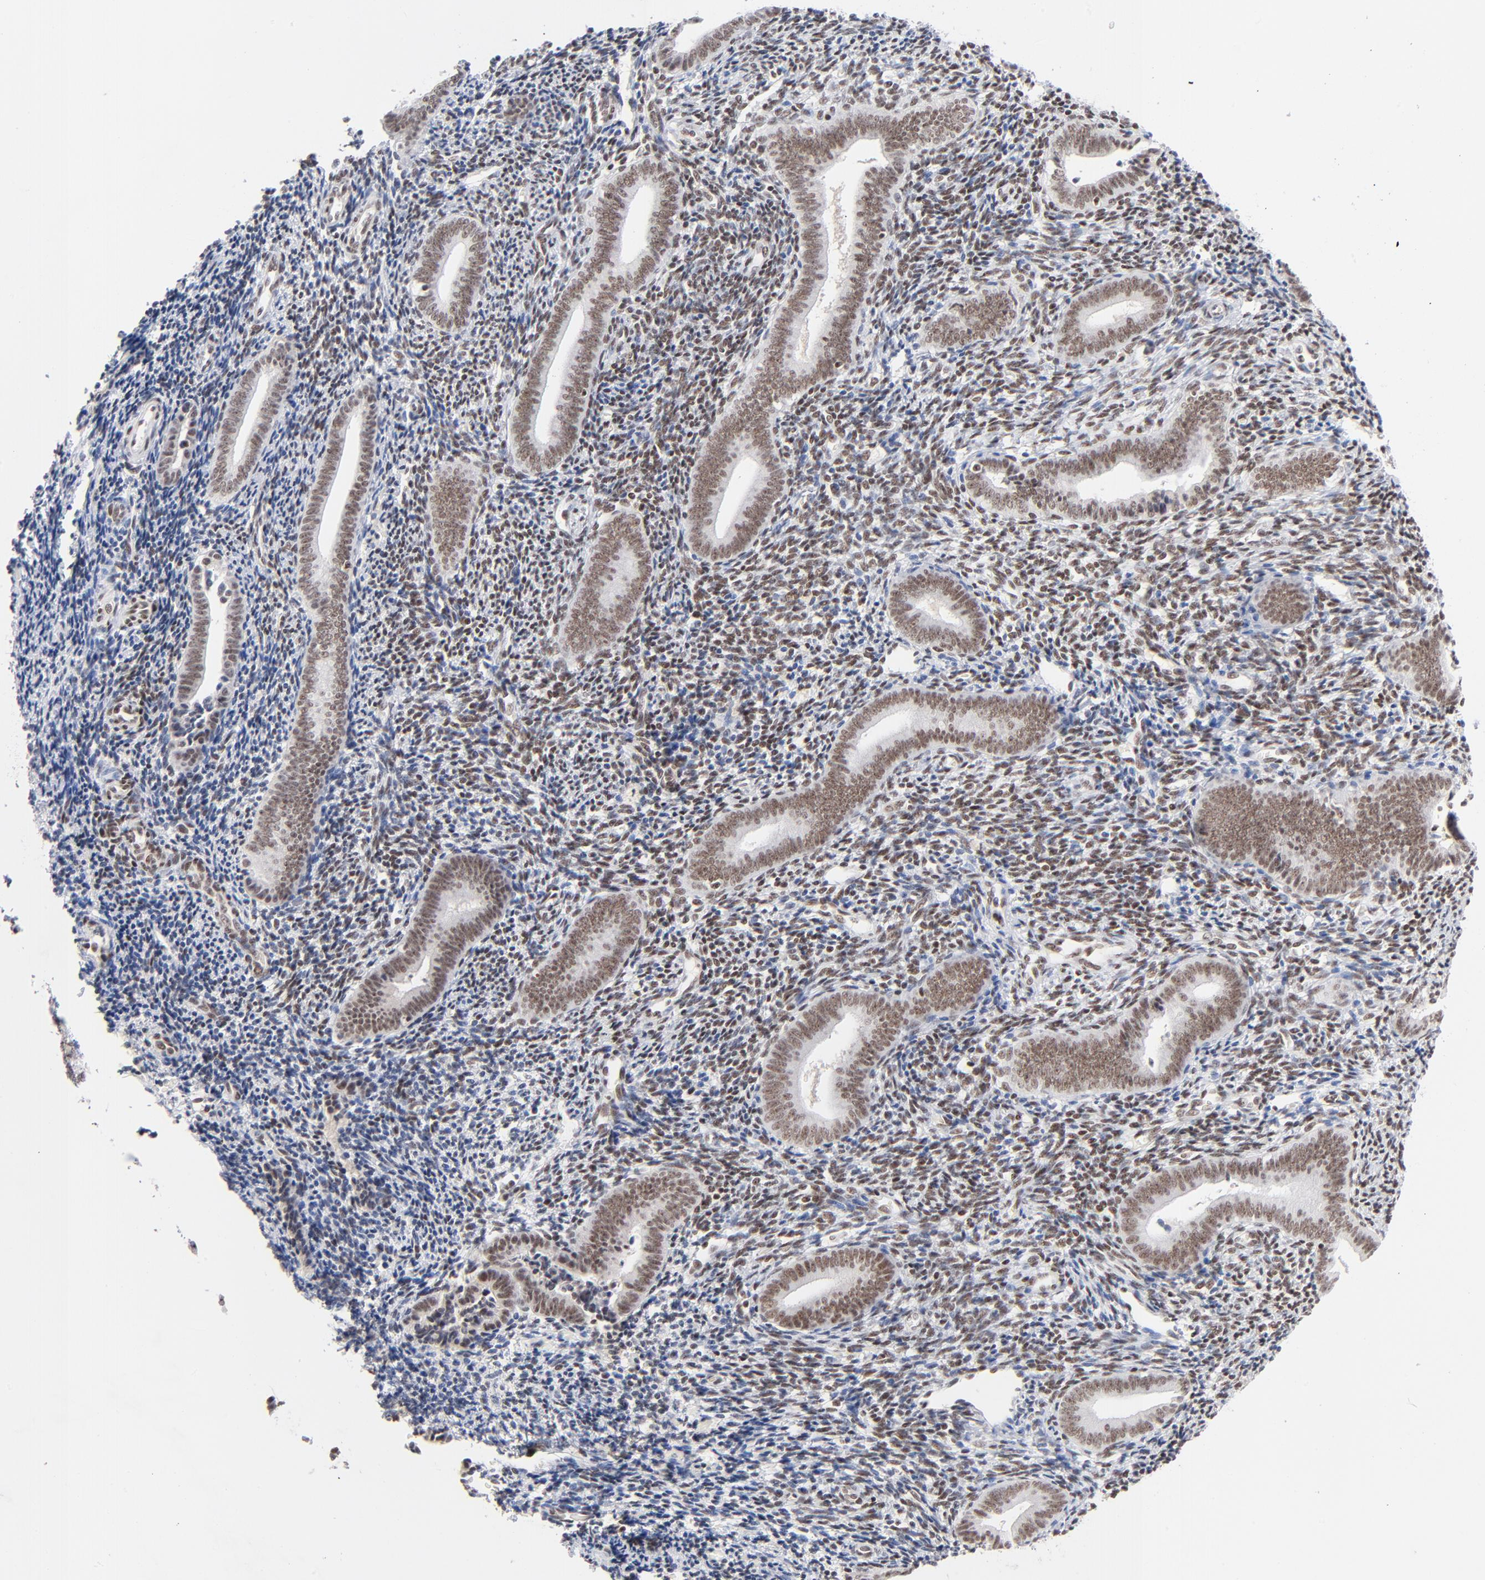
{"staining": {"intensity": "weak", "quantity": "25%-75%", "location": "nuclear"}, "tissue": "endometrium", "cell_type": "Cells in endometrial stroma", "image_type": "normal", "snomed": [{"axis": "morphology", "description": "Normal tissue, NOS"}, {"axis": "topography", "description": "Uterus"}, {"axis": "topography", "description": "Endometrium"}], "caption": "Protein expression by IHC shows weak nuclear positivity in approximately 25%-75% of cells in endometrial stroma in unremarkable endometrium. (IHC, brightfield microscopy, high magnification).", "gene": "ZNF143", "patient": {"sex": "female", "age": 33}}